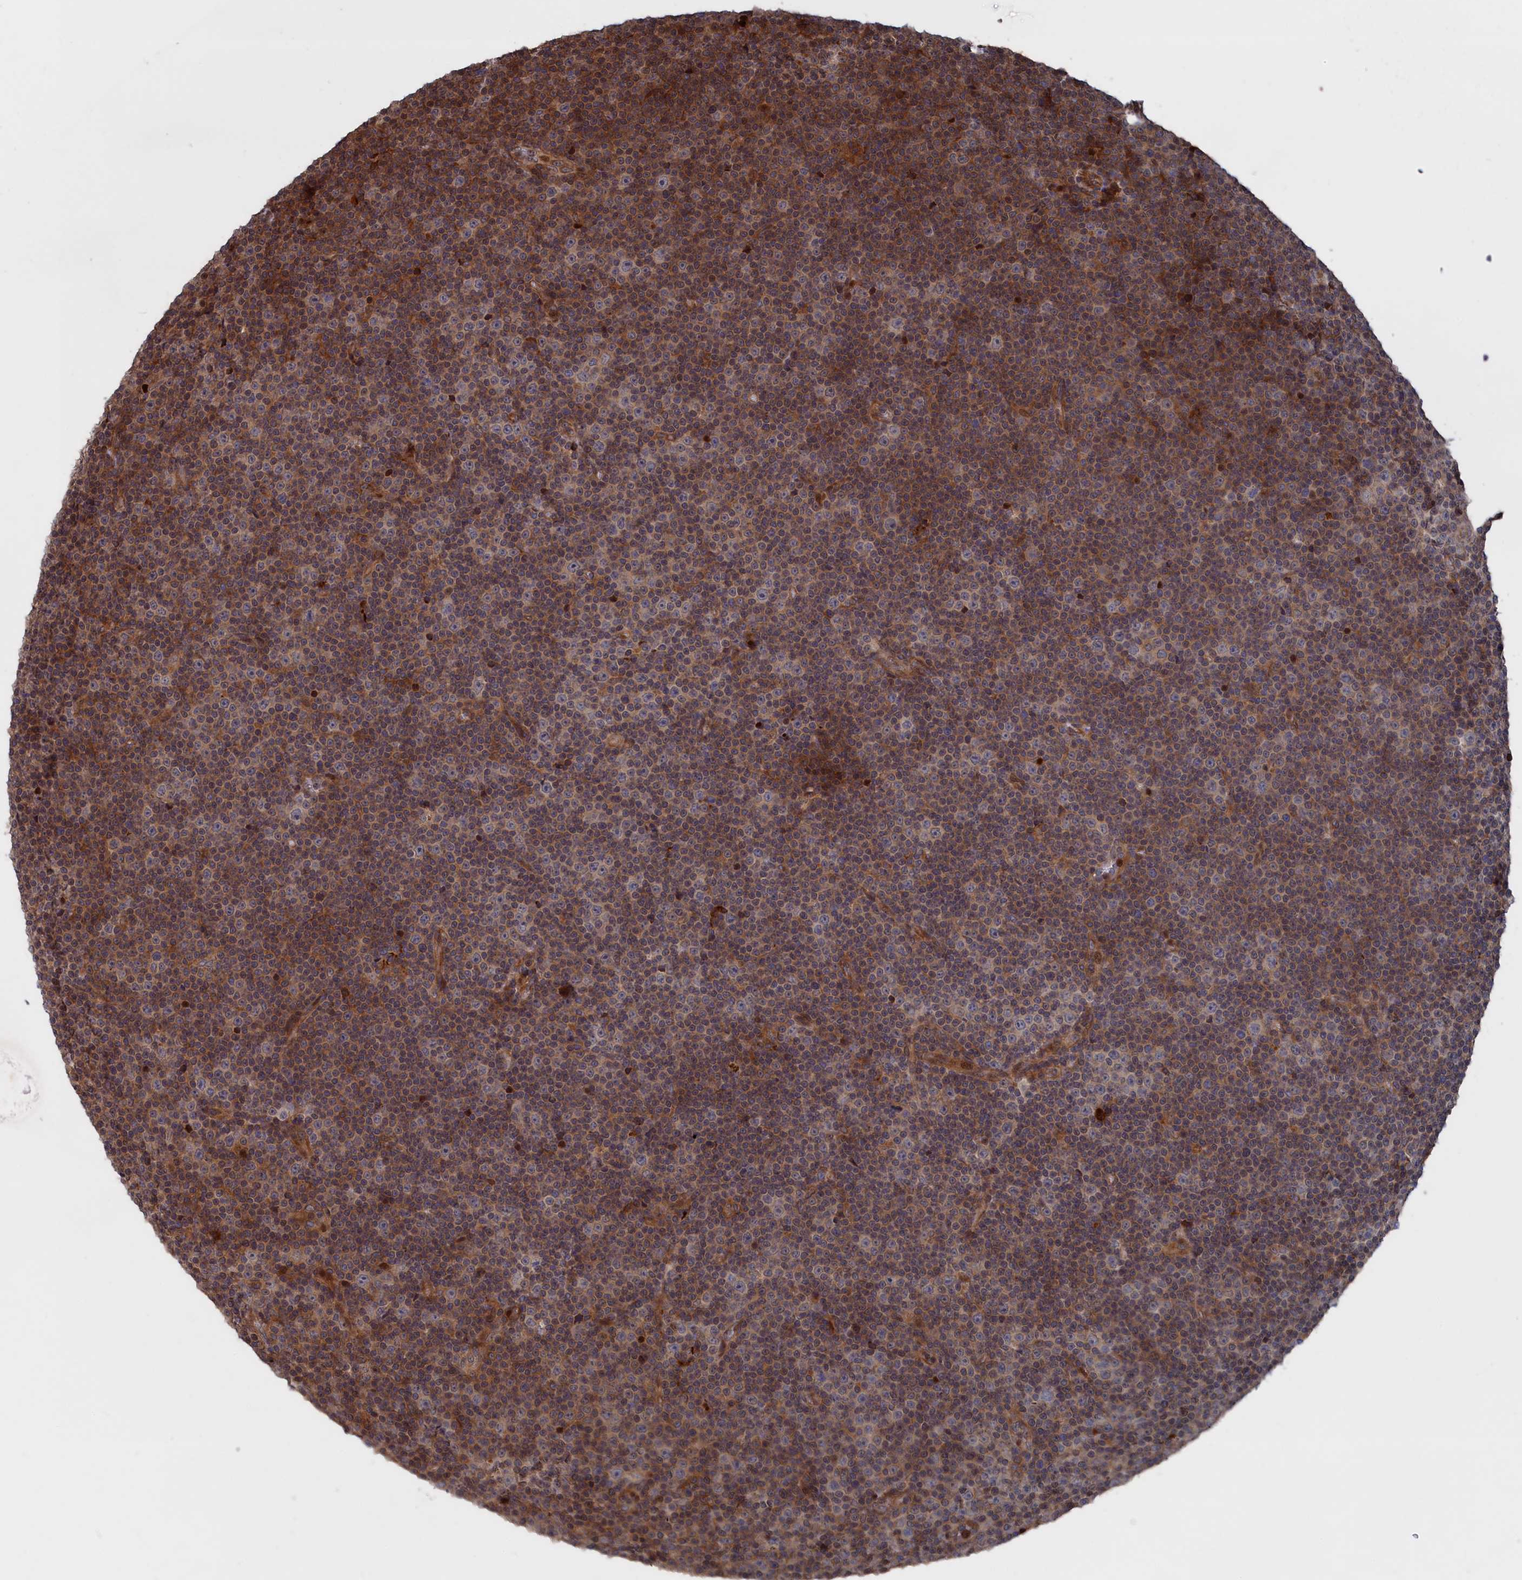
{"staining": {"intensity": "weak", "quantity": "<25%", "location": "cytoplasmic/membranous"}, "tissue": "lymphoma", "cell_type": "Tumor cells", "image_type": "cancer", "snomed": [{"axis": "morphology", "description": "Malignant lymphoma, non-Hodgkin's type, Low grade"}, {"axis": "topography", "description": "Lymph node"}], "caption": "DAB immunohistochemical staining of human lymphoma shows no significant staining in tumor cells.", "gene": "PLA2G15", "patient": {"sex": "female", "age": 67}}